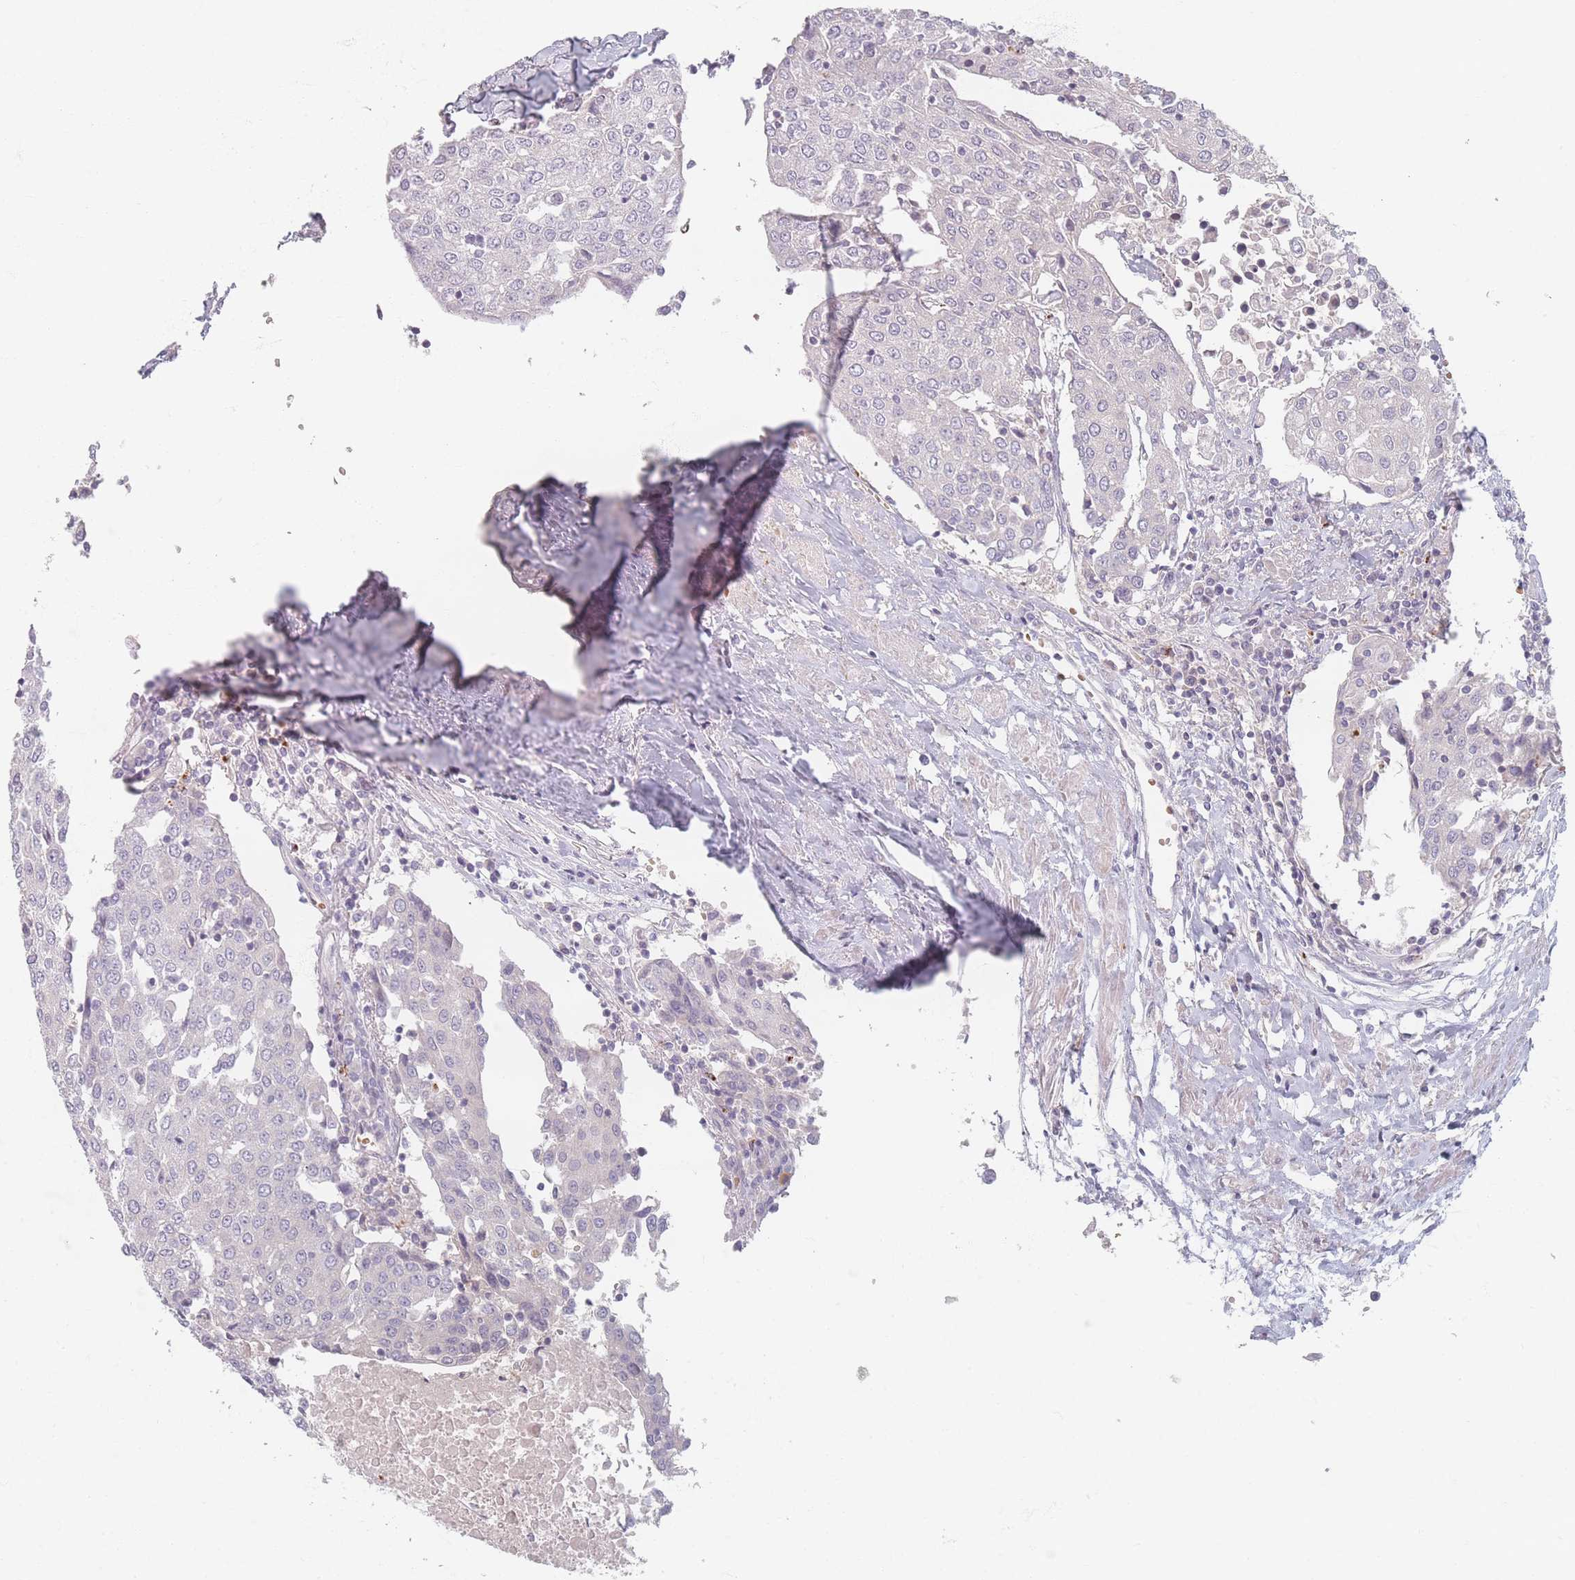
{"staining": {"intensity": "negative", "quantity": "none", "location": "none"}, "tissue": "urothelial cancer", "cell_type": "Tumor cells", "image_type": "cancer", "snomed": [{"axis": "morphology", "description": "Urothelial carcinoma, High grade"}, {"axis": "topography", "description": "Urinary bladder"}], "caption": "Protein analysis of high-grade urothelial carcinoma shows no significant staining in tumor cells.", "gene": "TMOD1", "patient": {"sex": "female", "age": 85}}